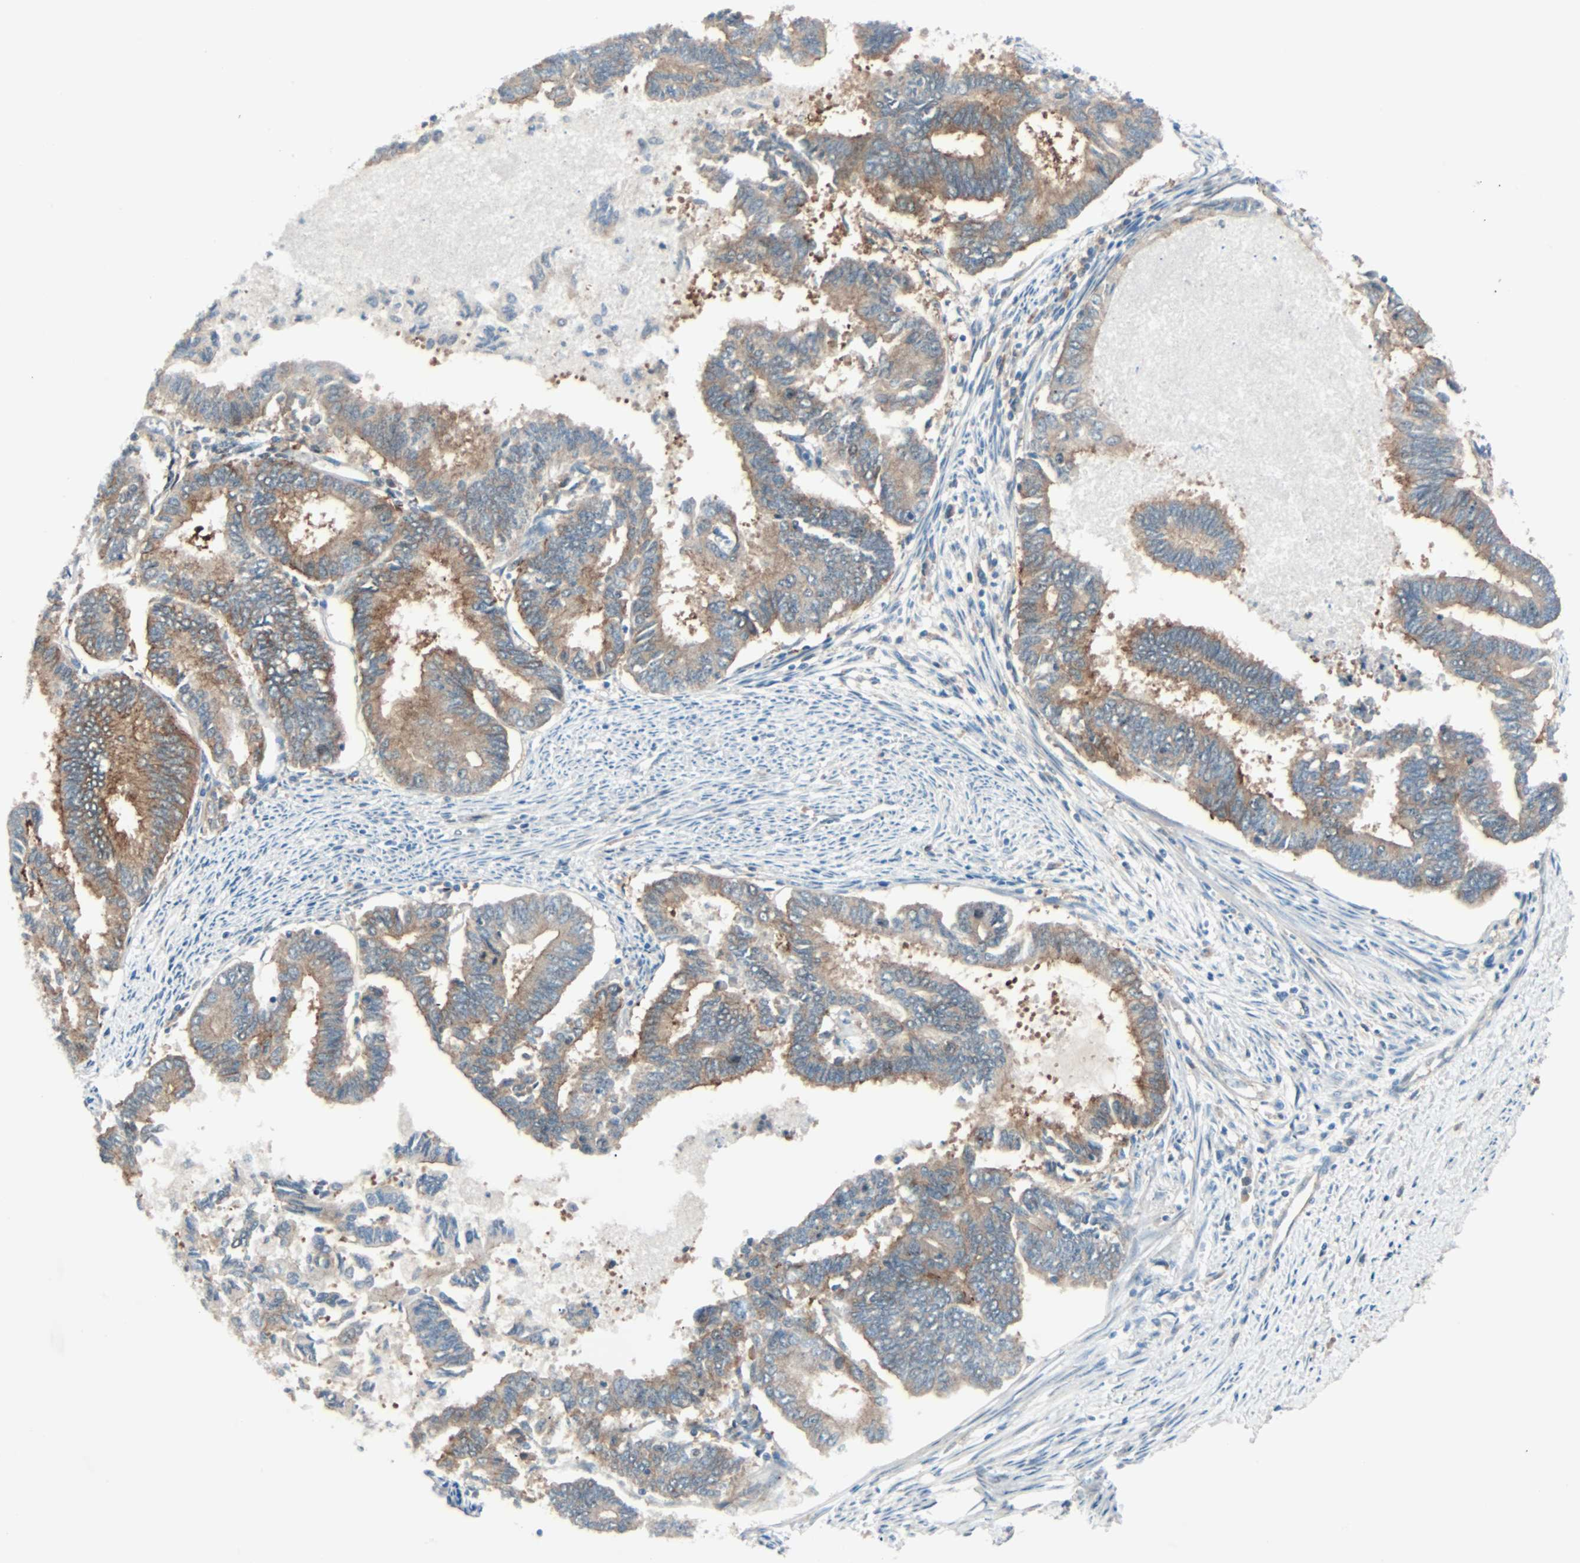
{"staining": {"intensity": "moderate", "quantity": "25%-75%", "location": "cytoplasmic/membranous"}, "tissue": "endometrial cancer", "cell_type": "Tumor cells", "image_type": "cancer", "snomed": [{"axis": "morphology", "description": "Adenocarcinoma, NOS"}, {"axis": "topography", "description": "Endometrium"}], "caption": "Protein staining reveals moderate cytoplasmic/membranous positivity in approximately 25%-75% of tumor cells in endometrial cancer.", "gene": "SMIM8", "patient": {"sex": "female", "age": 86}}